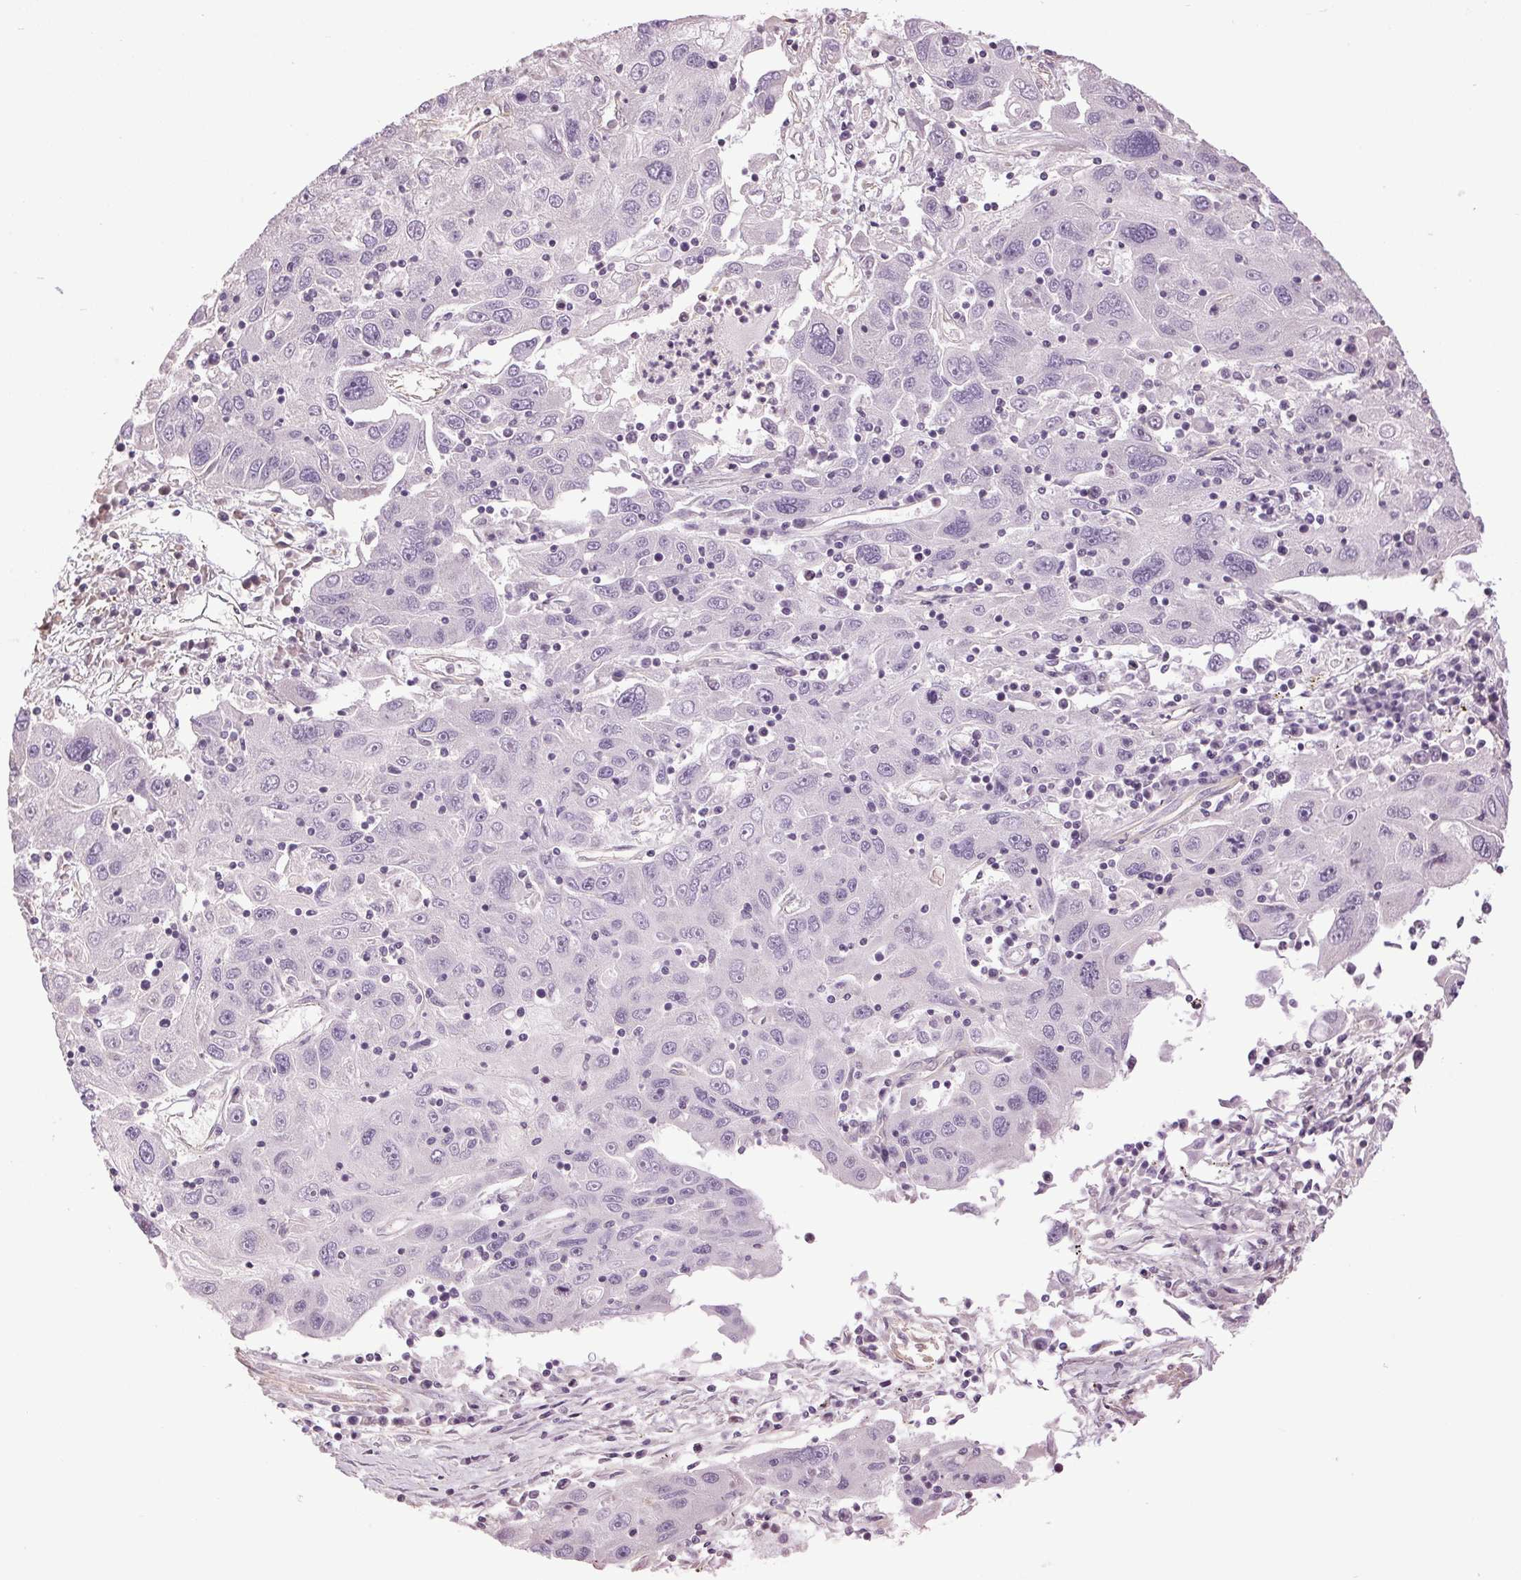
{"staining": {"intensity": "negative", "quantity": "none", "location": "none"}, "tissue": "stomach cancer", "cell_type": "Tumor cells", "image_type": "cancer", "snomed": [{"axis": "morphology", "description": "Adenocarcinoma, NOS"}, {"axis": "topography", "description": "Stomach"}], "caption": "A high-resolution photomicrograph shows IHC staining of stomach cancer (adenocarcinoma), which exhibits no significant expression in tumor cells.", "gene": "GOLPH3", "patient": {"sex": "male", "age": 56}}